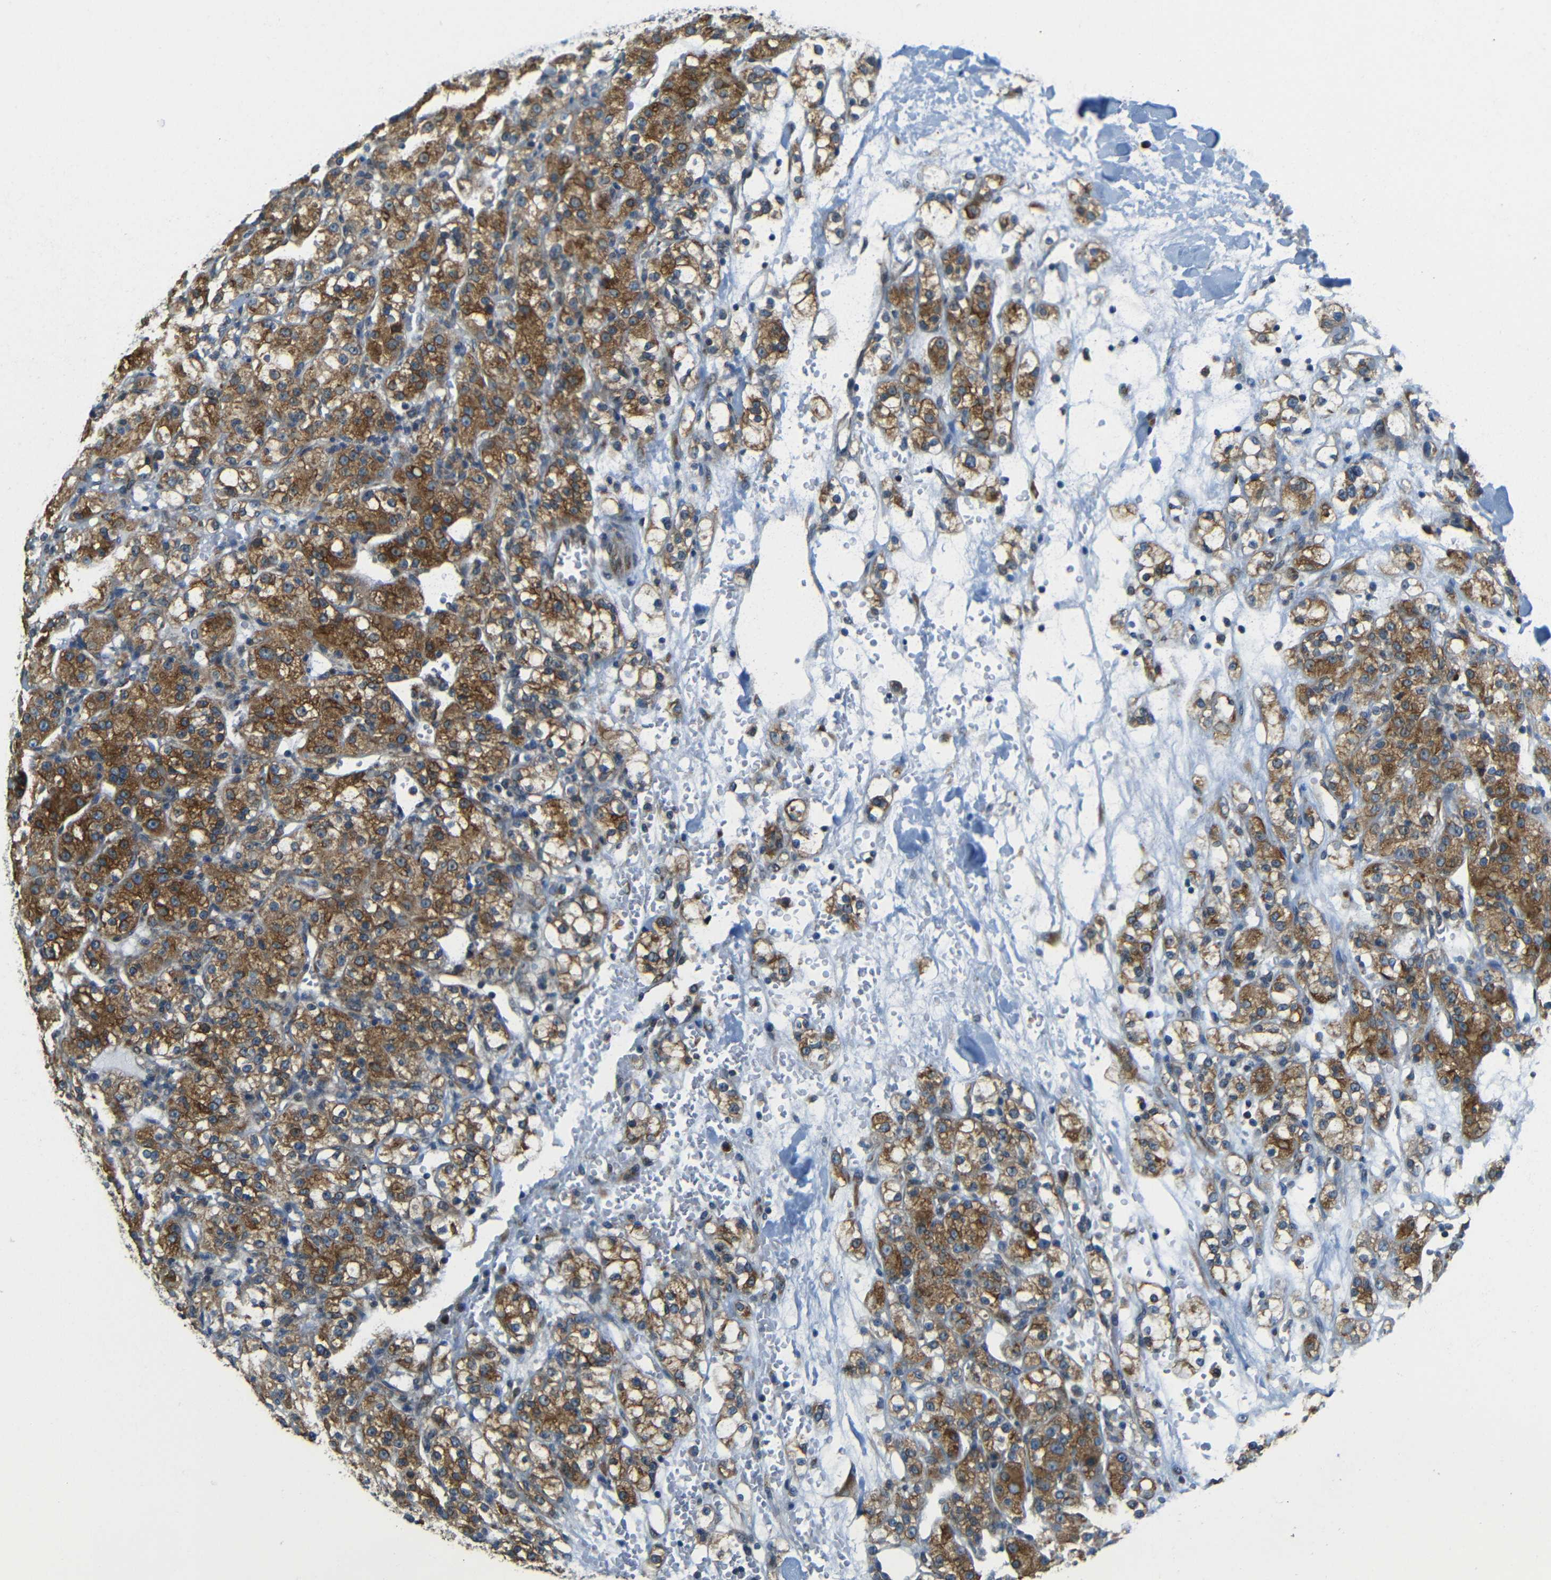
{"staining": {"intensity": "strong", "quantity": ">75%", "location": "cytoplasmic/membranous"}, "tissue": "renal cancer", "cell_type": "Tumor cells", "image_type": "cancer", "snomed": [{"axis": "morphology", "description": "Normal tissue, NOS"}, {"axis": "morphology", "description": "Adenocarcinoma, NOS"}, {"axis": "topography", "description": "Kidney"}], "caption": "Strong cytoplasmic/membranous protein positivity is identified in about >75% of tumor cells in renal adenocarcinoma.", "gene": "VAPB", "patient": {"sex": "male", "age": 61}}